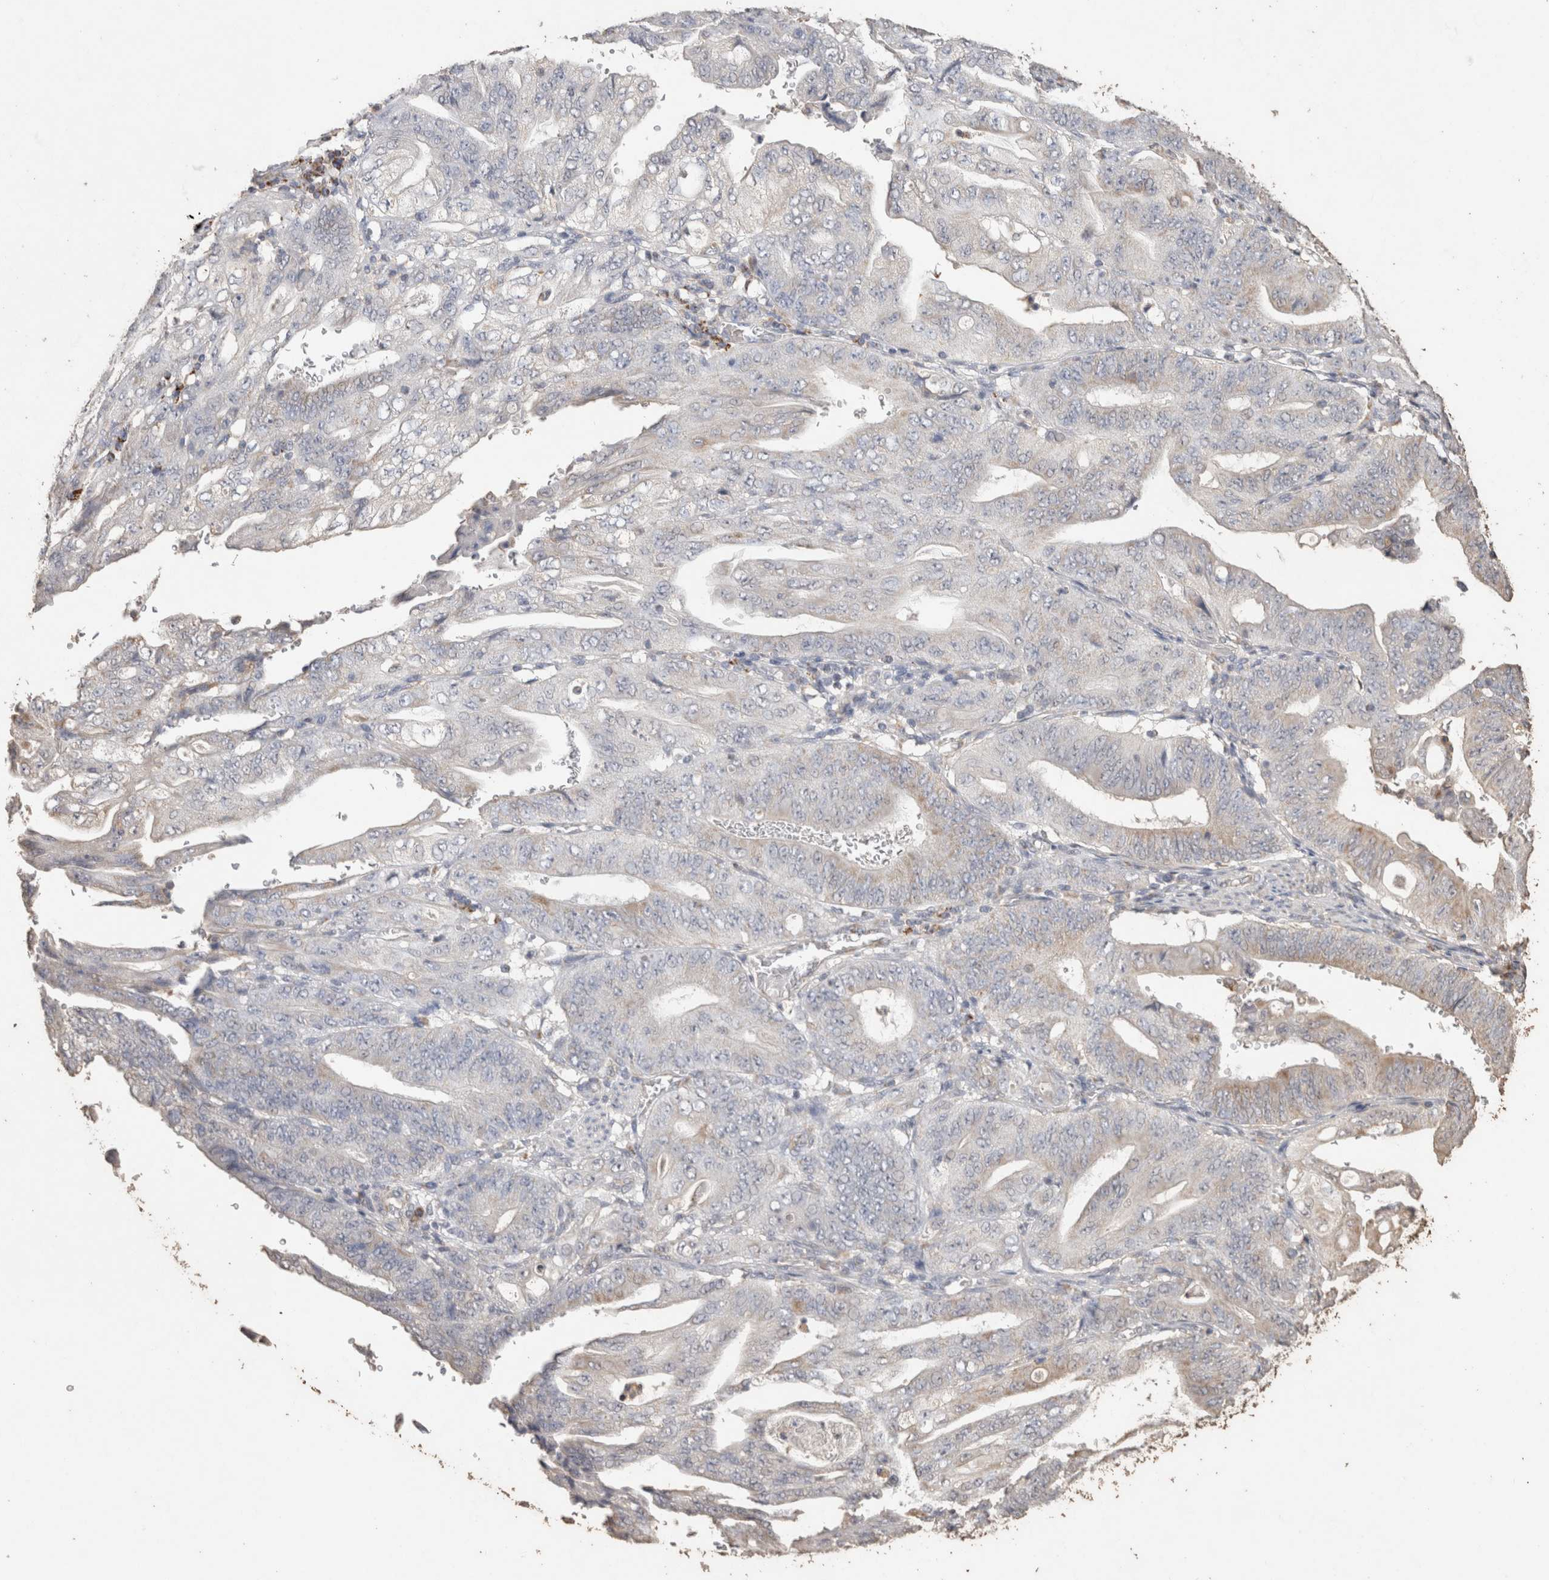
{"staining": {"intensity": "weak", "quantity": "<25%", "location": "cytoplasmic/membranous"}, "tissue": "stomach cancer", "cell_type": "Tumor cells", "image_type": "cancer", "snomed": [{"axis": "morphology", "description": "Adenocarcinoma, NOS"}, {"axis": "topography", "description": "Stomach"}], "caption": "This is a micrograph of immunohistochemistry staining of stomach cancer (adenocarcinoma), which shows no expression in tumor cells.", "gene": "ACADM", "patient": {"sex": "female", "age": 73}}